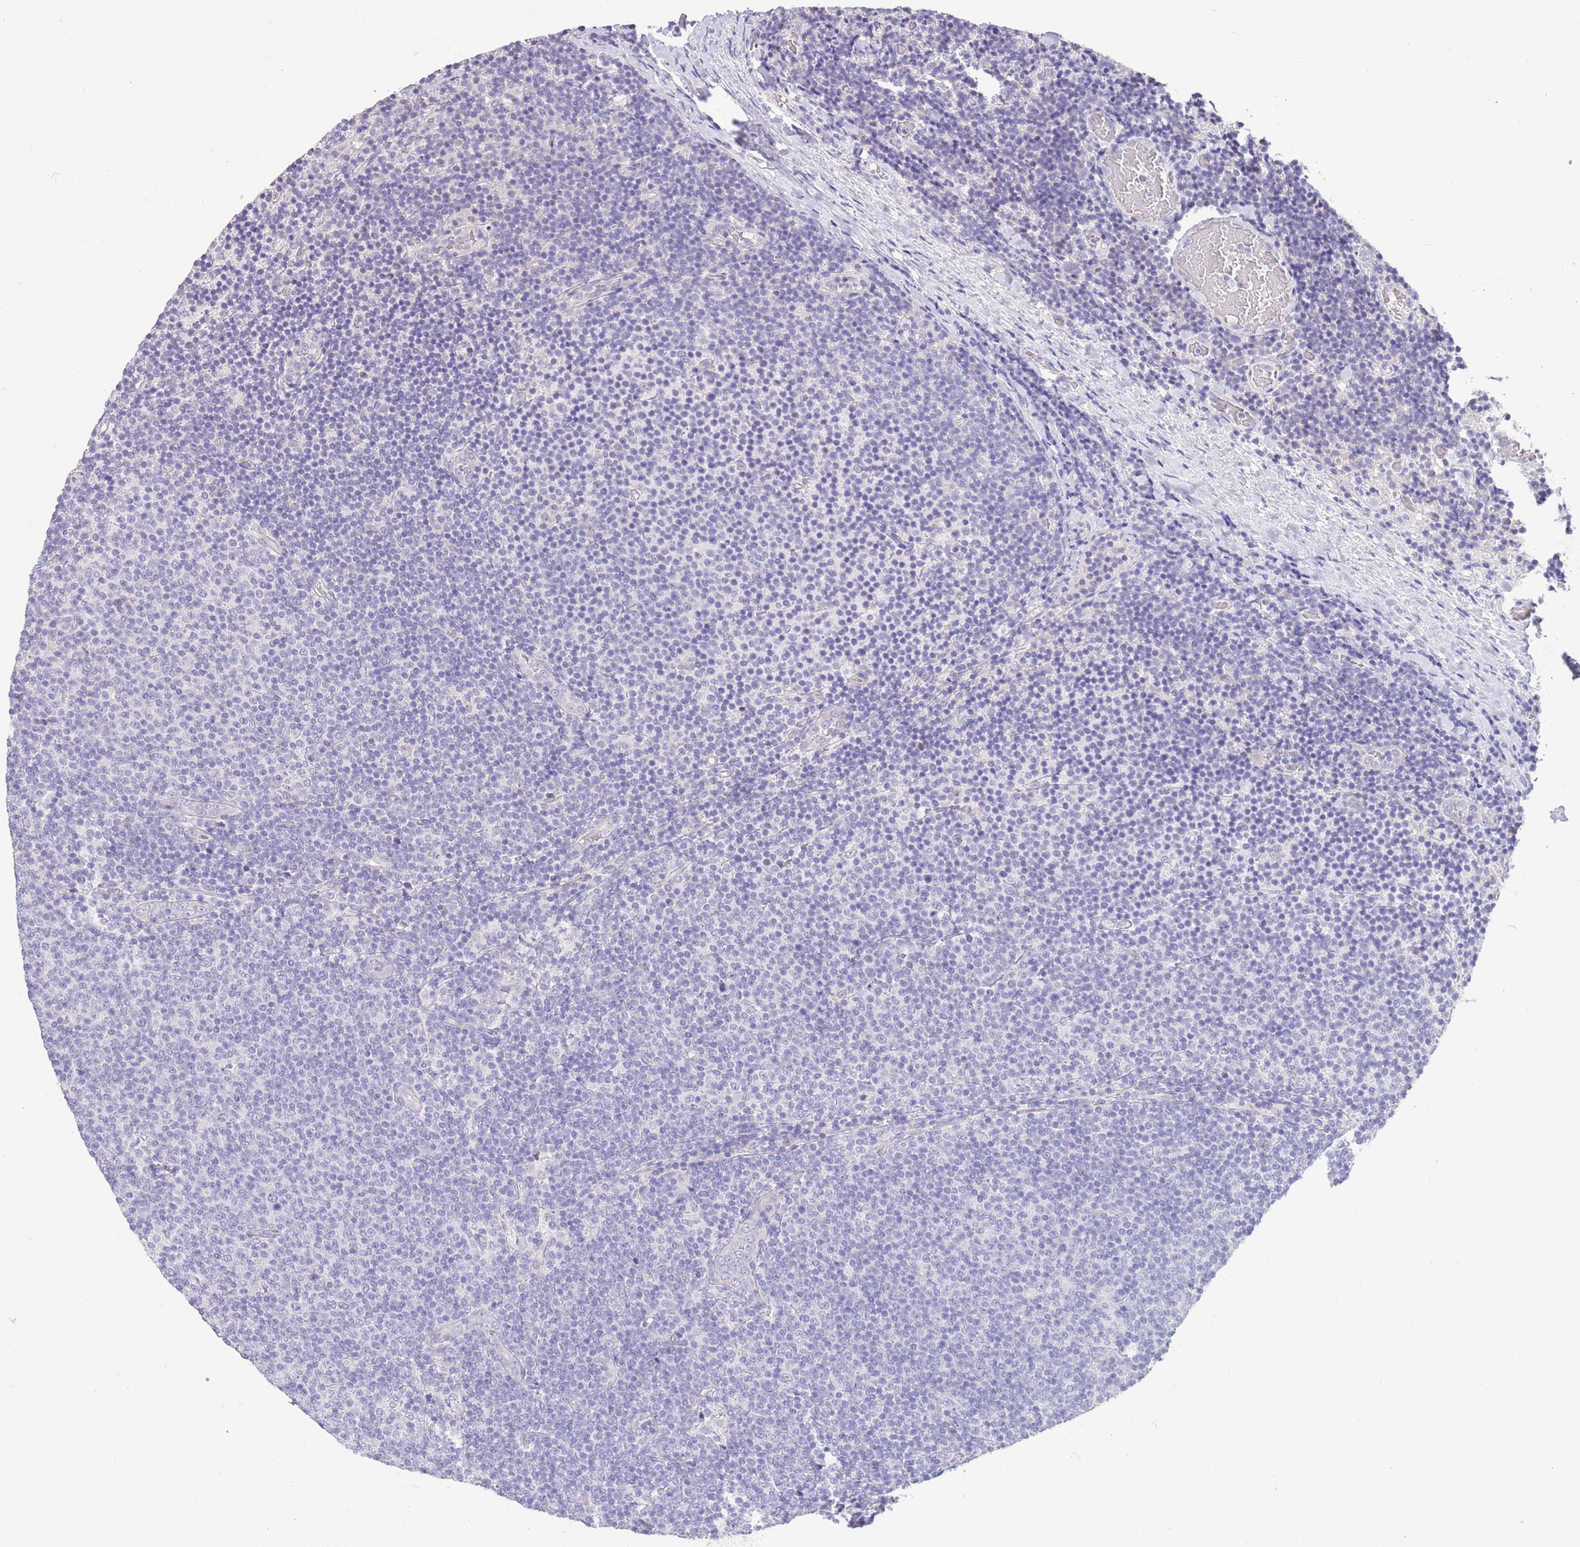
{"staining": {"intensity": "negative", "quantity": "none", "location": "none"}, "tissue": "lymphoma", "cell_type": "Tumor cells", "image_type": "cancer", "snomed": [{"axis": "morphology", "description": "Malignant lymphoma, non-Hodgkin's type, Low grade"}, {"axis": "topography", "description": "Lymph node"}], "caption": "There is no significant positivity in tumor cells of low-grade malignant lymphoma, non-Hodgkin's type. (DAB (3,3'-diaminobenzidine) IHC with hematoxylin counter stain).", "gene": "SFTPA1", "patient": {"sex": "male", "age": 66}}